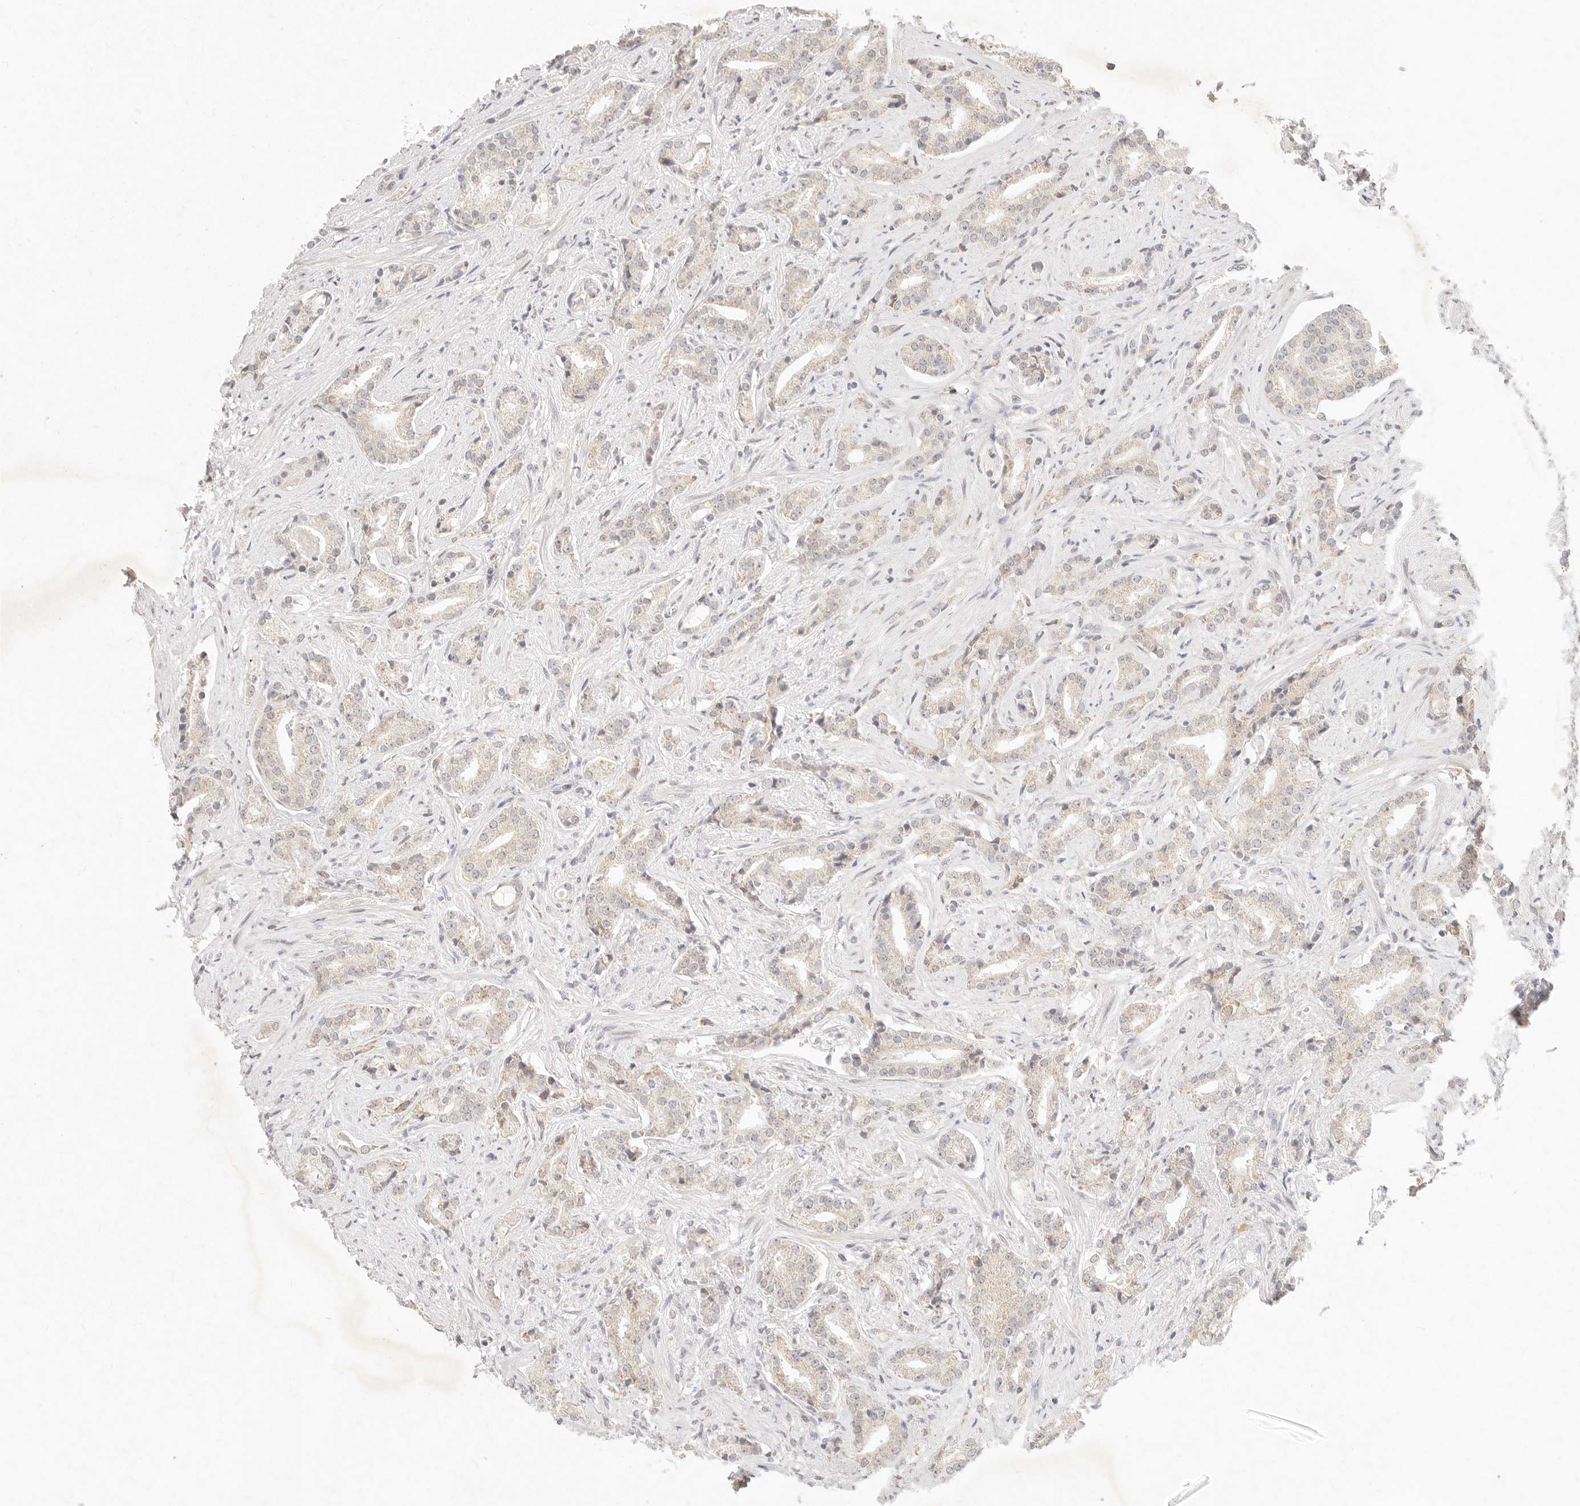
{"staining": {"intensity": "negative", "quantity": "none", "location": "none"}, "tissue": "prostate cancer", "cell_type": "Tumor cells", "image_type": "cancer", "snomed": [{"axis": "morphology", "description": "Adenocarcinoma, Low grade"}, {"axis": "topography", "description": "Prostate"}], "caption": "An immunohistochemistry (IHC) photomicrograph of prostate cancer (low-grade adenocarcinoma) is shown. There is no staining in tumor cells of prostate cancer (low-grade adenocarcinoma).", "gene": "ASCL3", "patient": {"sex": "male", "age": 67}}